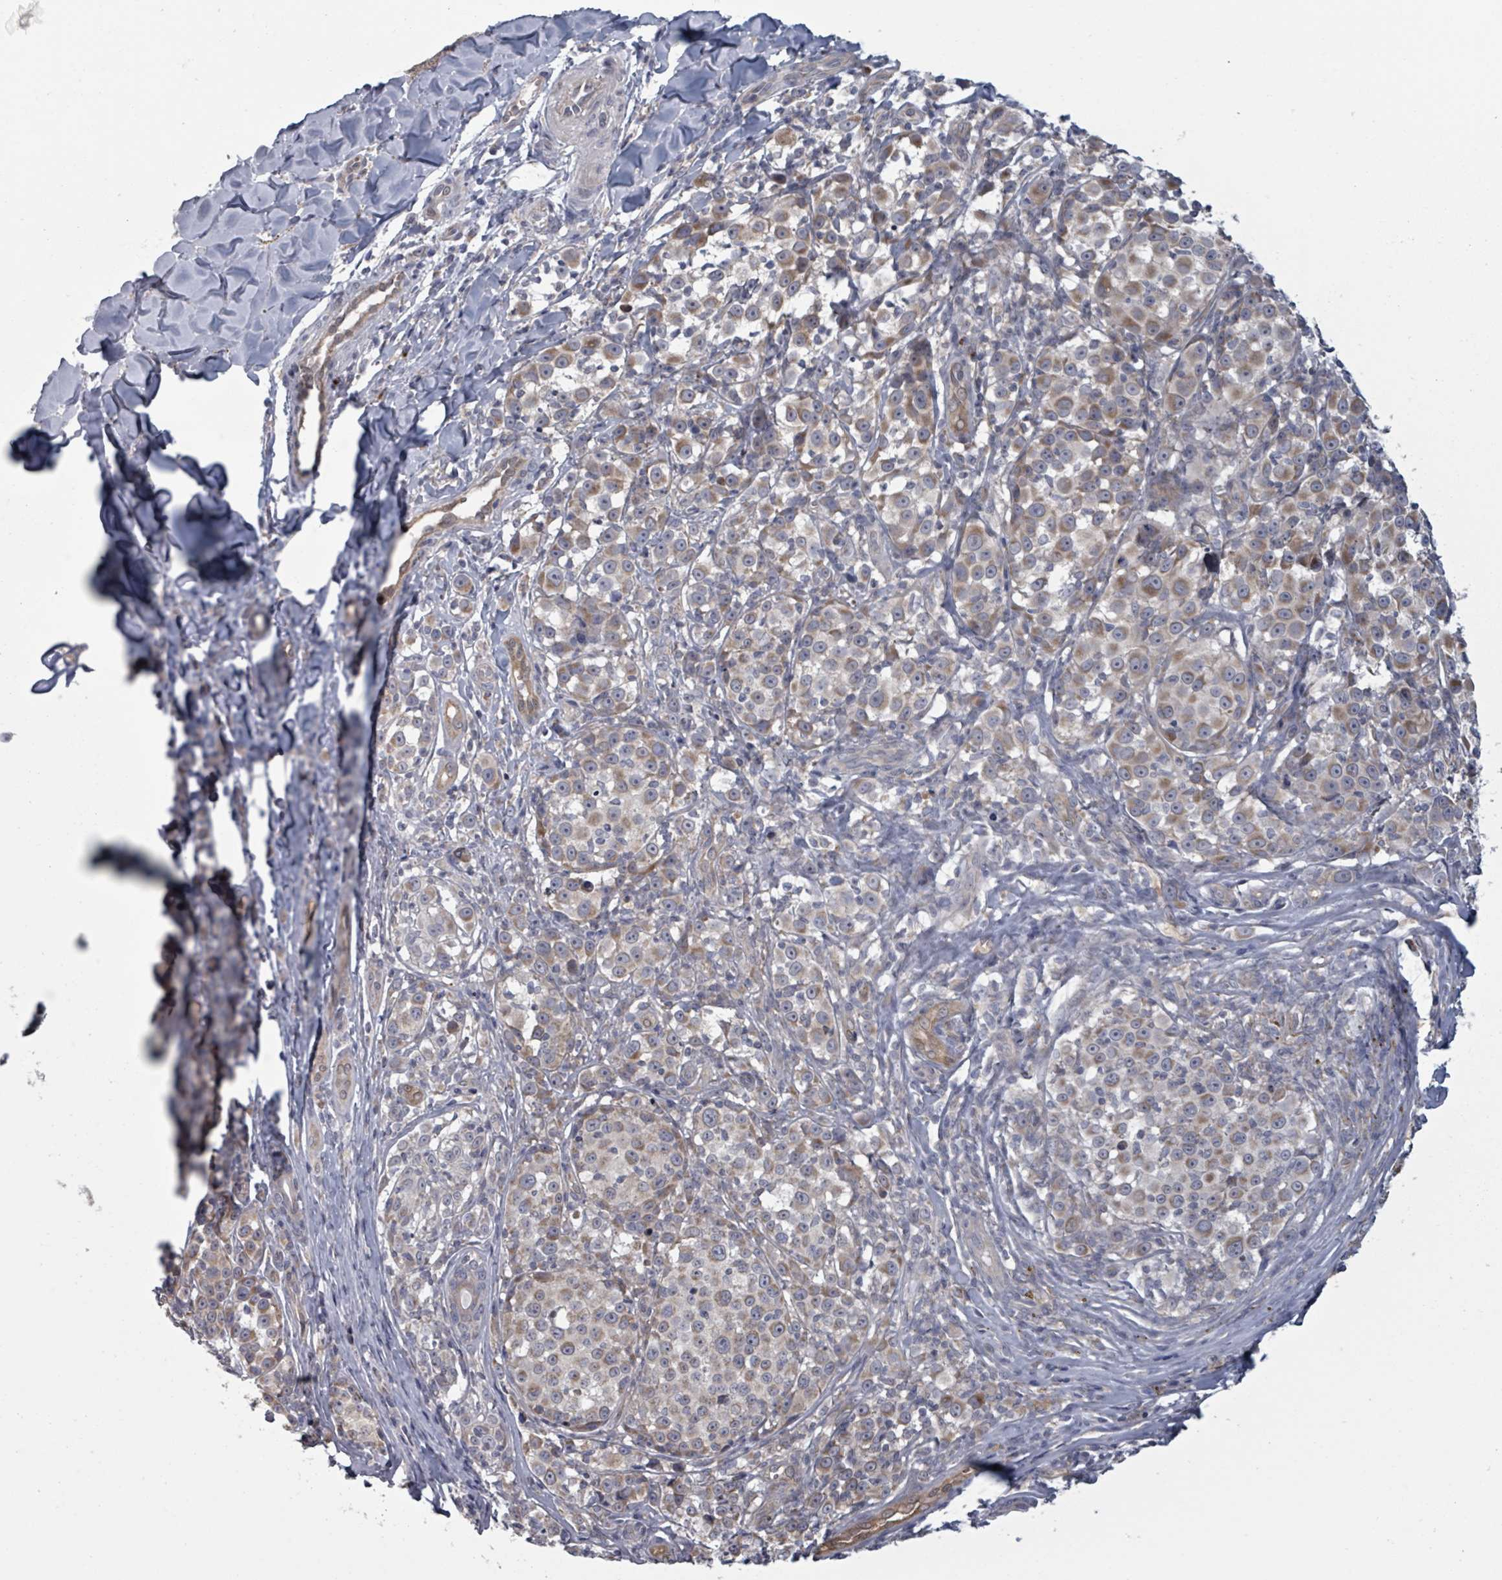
{"staining": {"intensity": "moderate", "quantity": "25%-75%", "location": "cytoplasmic/membranous"}, "tissue": "melanoma", "cell_type": "Tumor cells", "image_type": "cancer", "snomed": [{"axis": "morphology", "description": "Malignant melanoma, NOS"}, {"axis": "topography", "description": "Skin"}], "caption": "The image shows immunohistochemical staining of melanoma. There is moderate cytoplasmic/membranous staining is present in approximately 25%-75% of tumor cells.", "gene": "FKBP1A", "patient": {"sex": "female", "age": 35}}